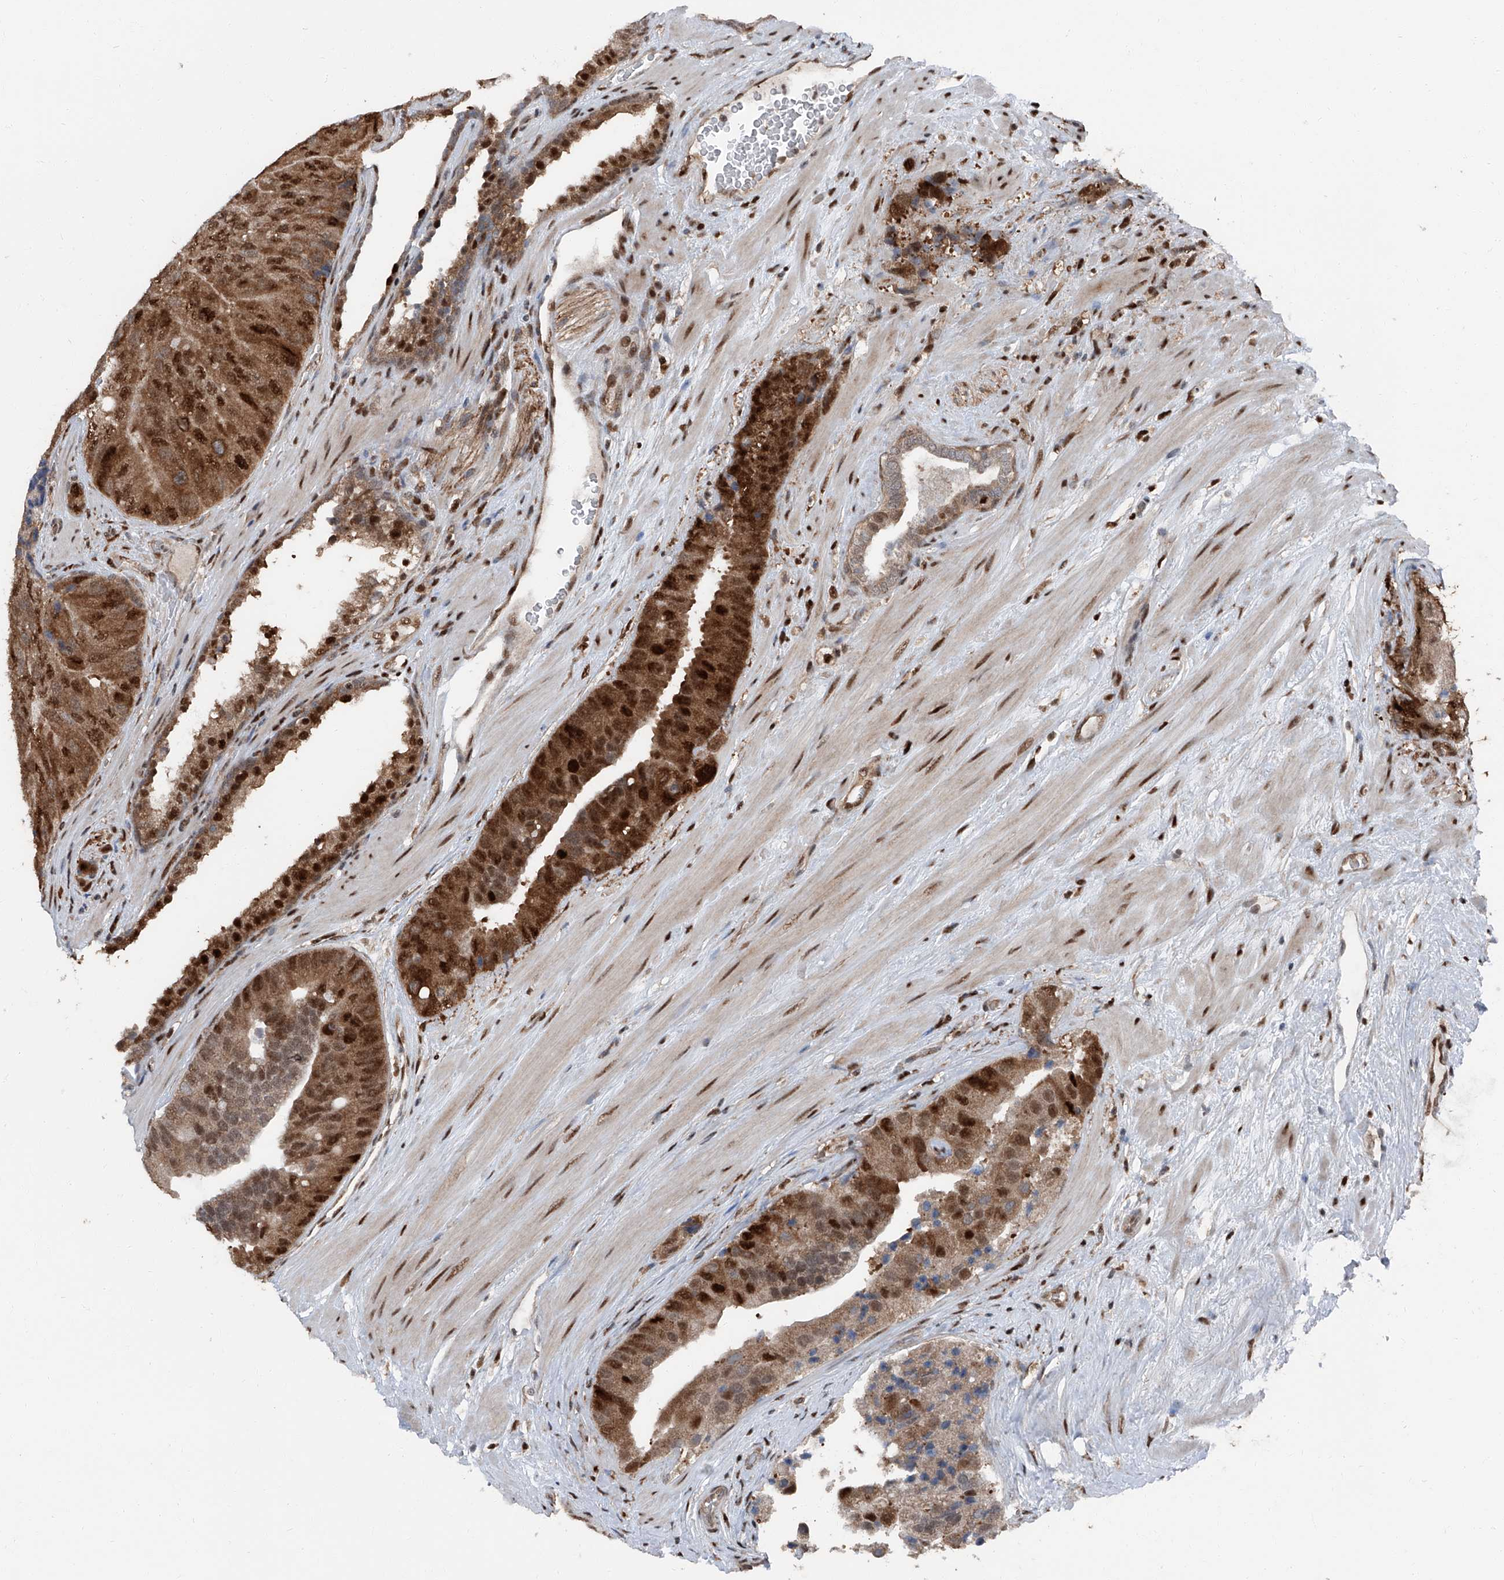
{"staining": {"intensity": "strong", "quantity": ">75%", "location": "cytoplasmic/membranous,nuclear"}, "tissue": "prostate cancer", "cell_type": "Tumor cells", "image_type": "cancer", "snomed": [{"axis": "morphology", "description": "Adenocarcinoma, High grade"}, {"axis": "topography", "description": "Prostate"}], "caption": "Human high-grade adenocarcinoma (prostate) stained with a protein marker shows strong staining in tumor cells.", "gene": "FKBP5", "patient": {"sex": "male", "age": 70}}